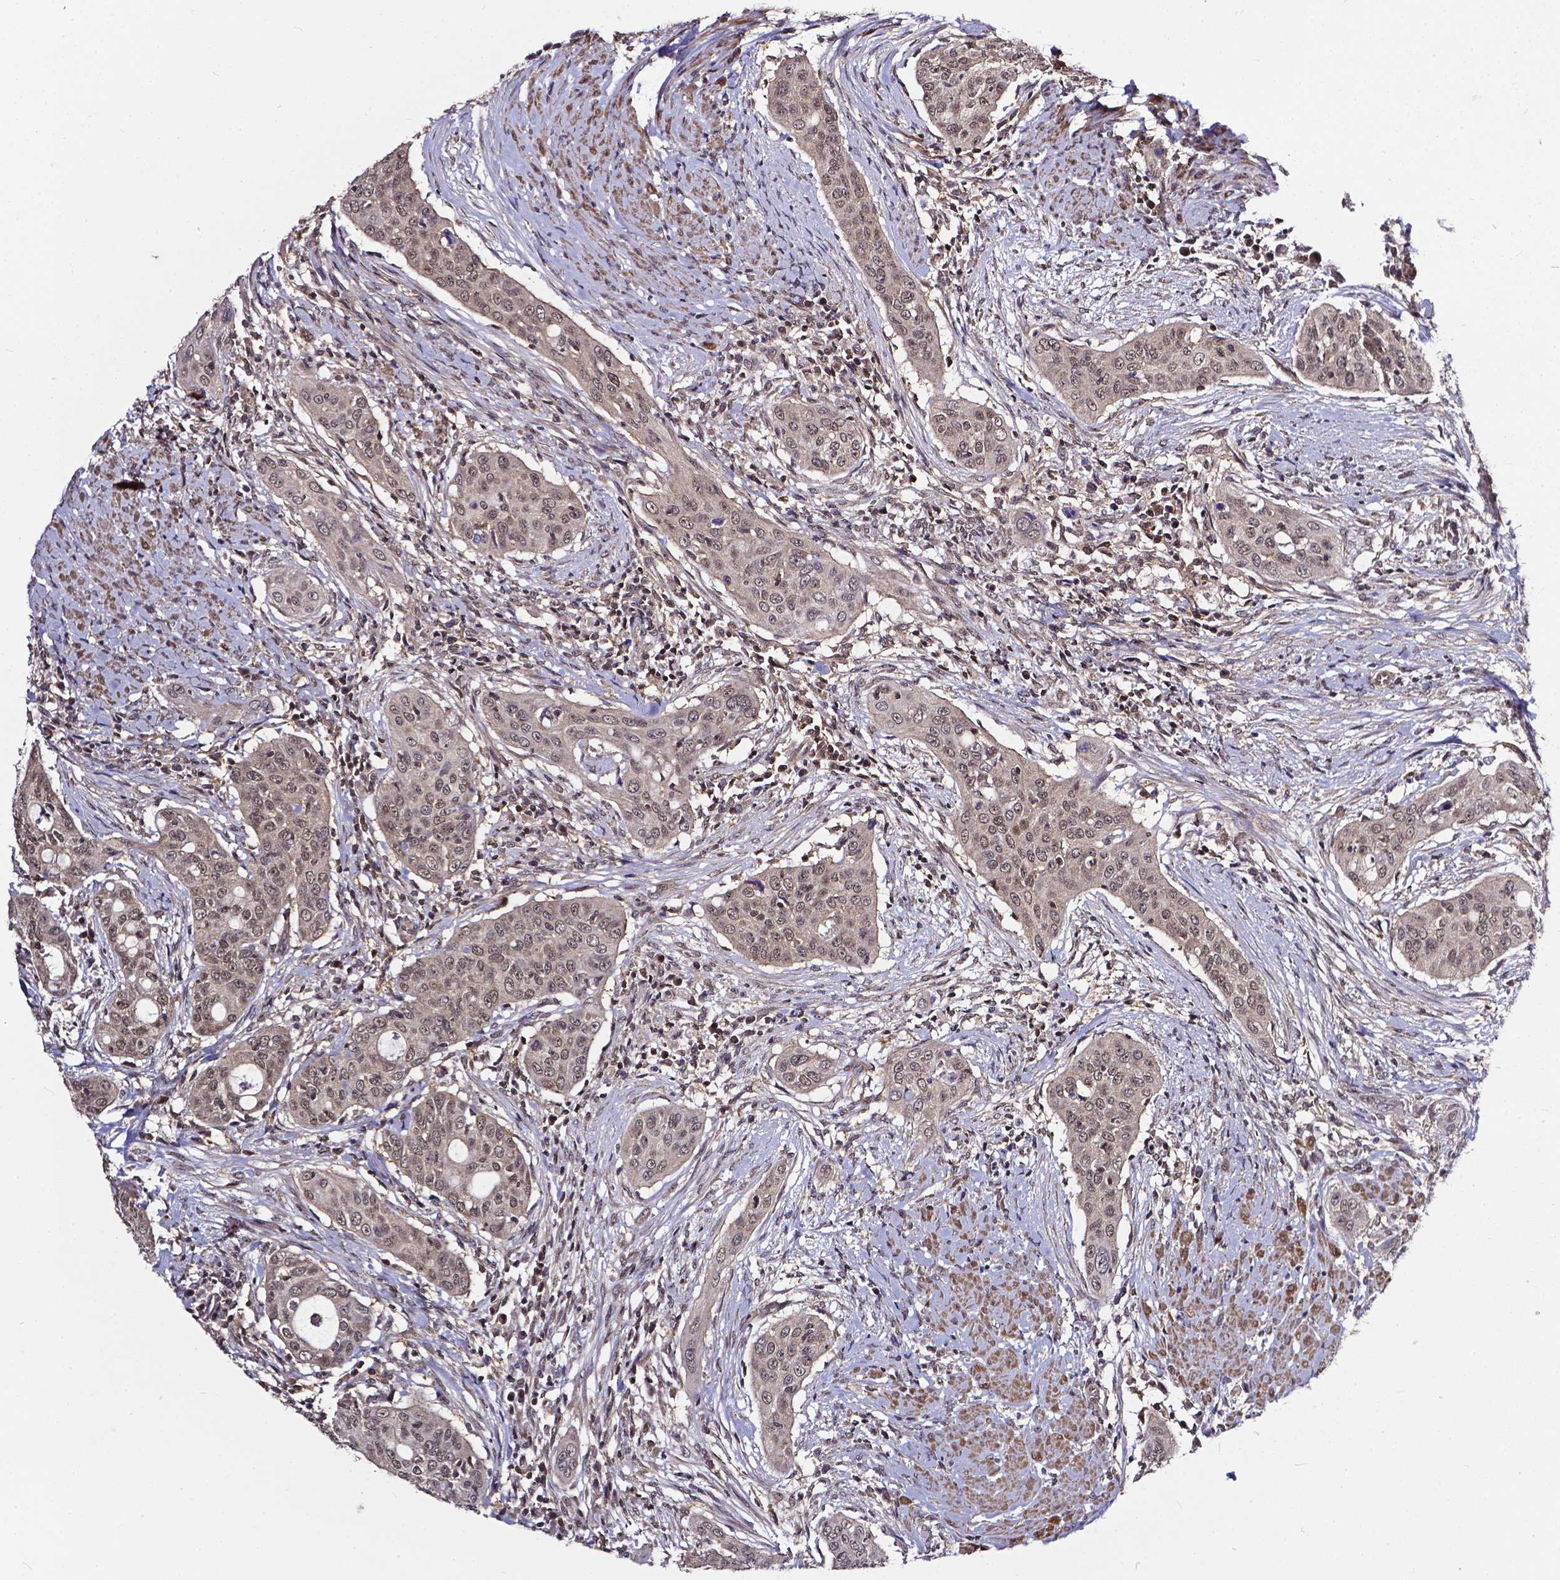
{"staining": {"intensity": "weak", "quantity": ">75%", "location": "nuclear"}, "tissue": "urothelial cancer", "cell_type": "Tumor cells", "image_type": "cancer", "snomed": [{"axis": "morphology", "description": "Urothelial carcinoma, High grade"}, {"axis": "topography", "description": "Urinary bladder"}], "caption": "An IHC micrograph of tumor tissue is shown. Protein staining in brown labels weak nuclear positivity in high-grade urothelial carcinoma within tumor cells. (DAB IHC with brightfield microscopy, high magnification).", "gene": "OTUB1", "patient": {"sex": "male", "age": 82}}